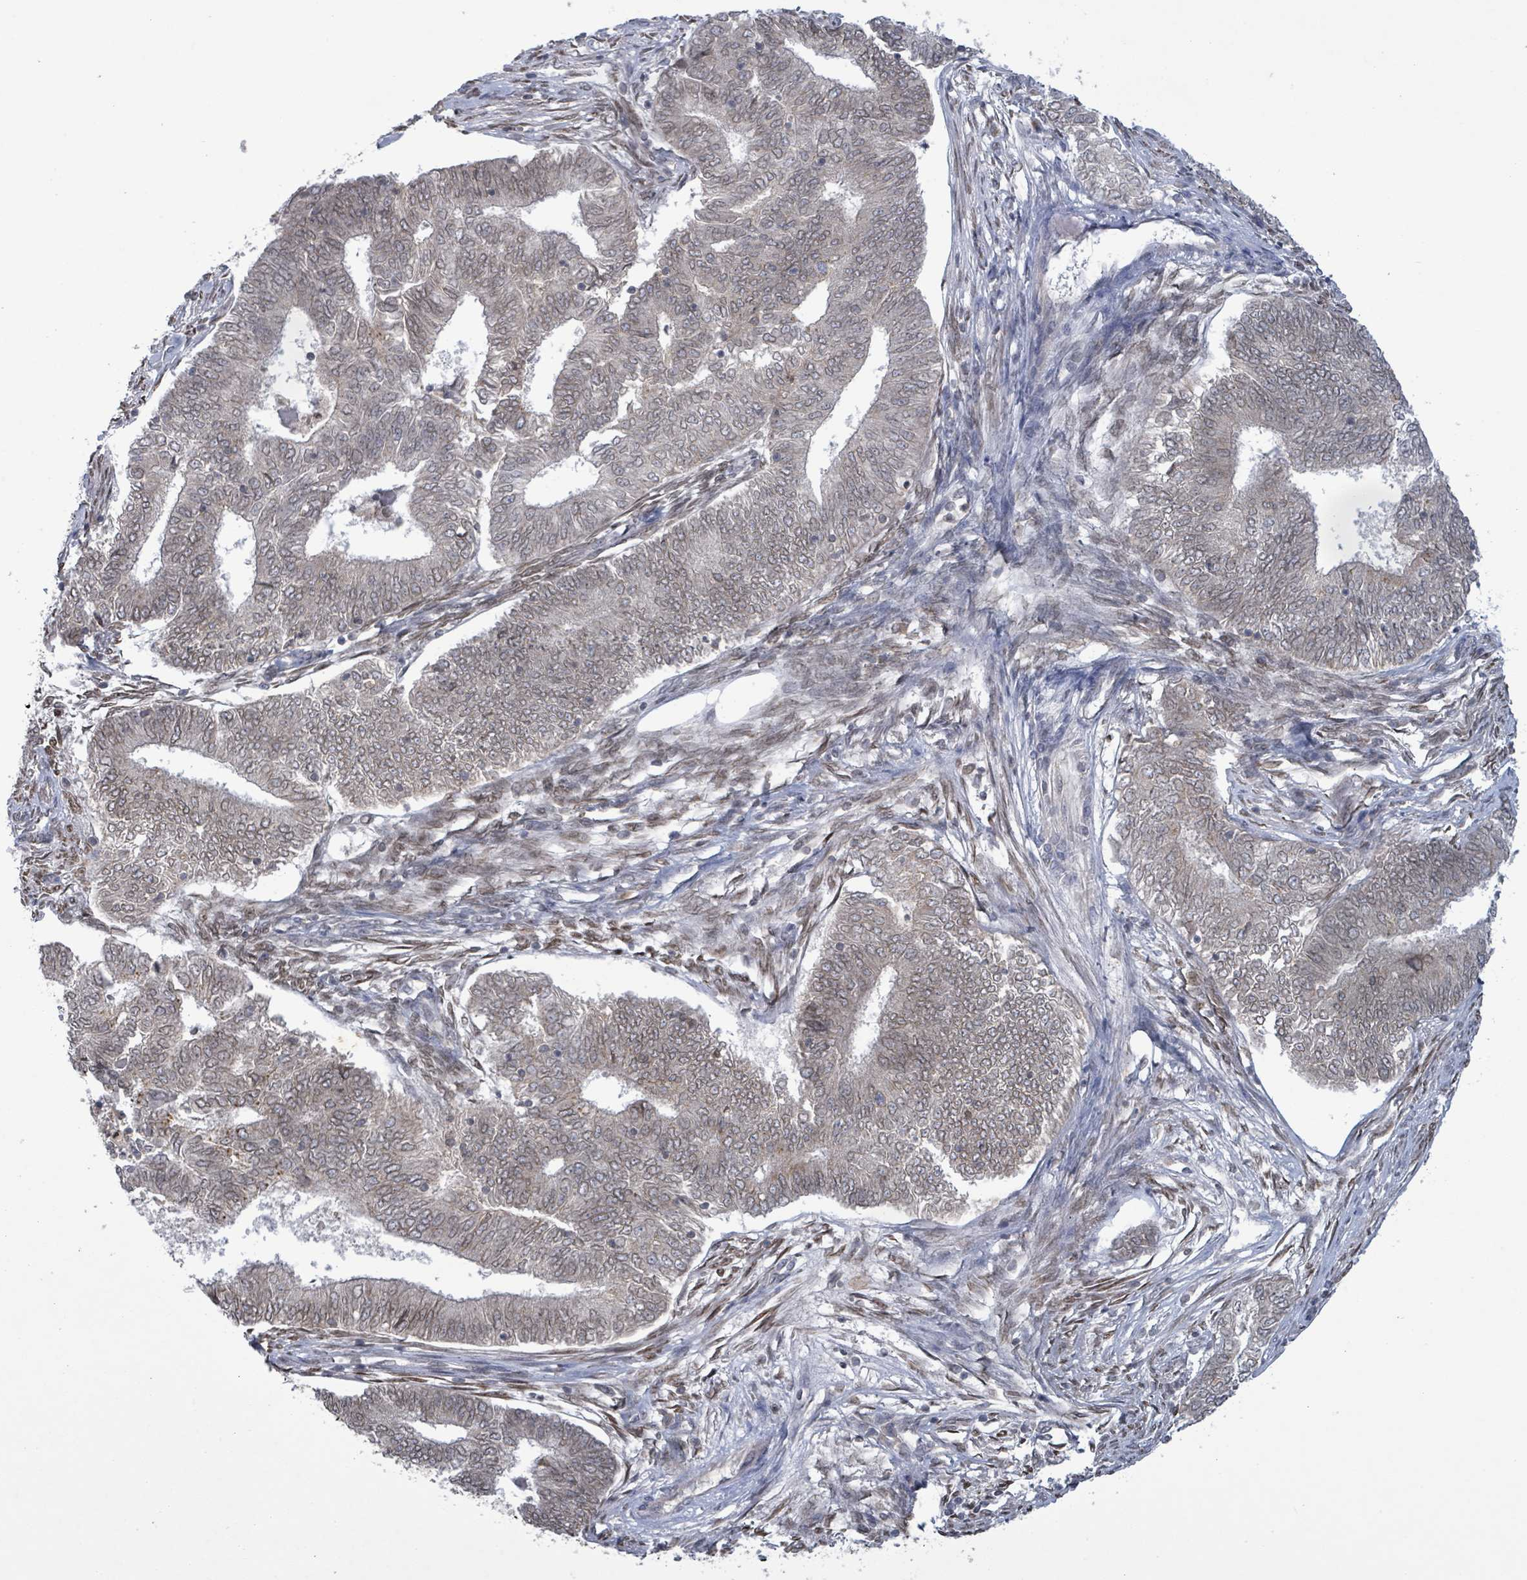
{"staining": {"intensity": "negative", "quantity": "none", "location": "none"}, "tissue": "endometrial cancer", "cell_type": "Tumor cells", "image_type": "cancer", "snomed": [{"axis": "morphology", "description": "Adenocarcinoma, NOS"}, {"axis": "topography", "description": "Endometrium"}], "caption": "Tumor cells show no significant protein expression in endometrial adenocarcinoma.", "gene": "GRM8", "patient": {"sex": "female", "age": 62}}